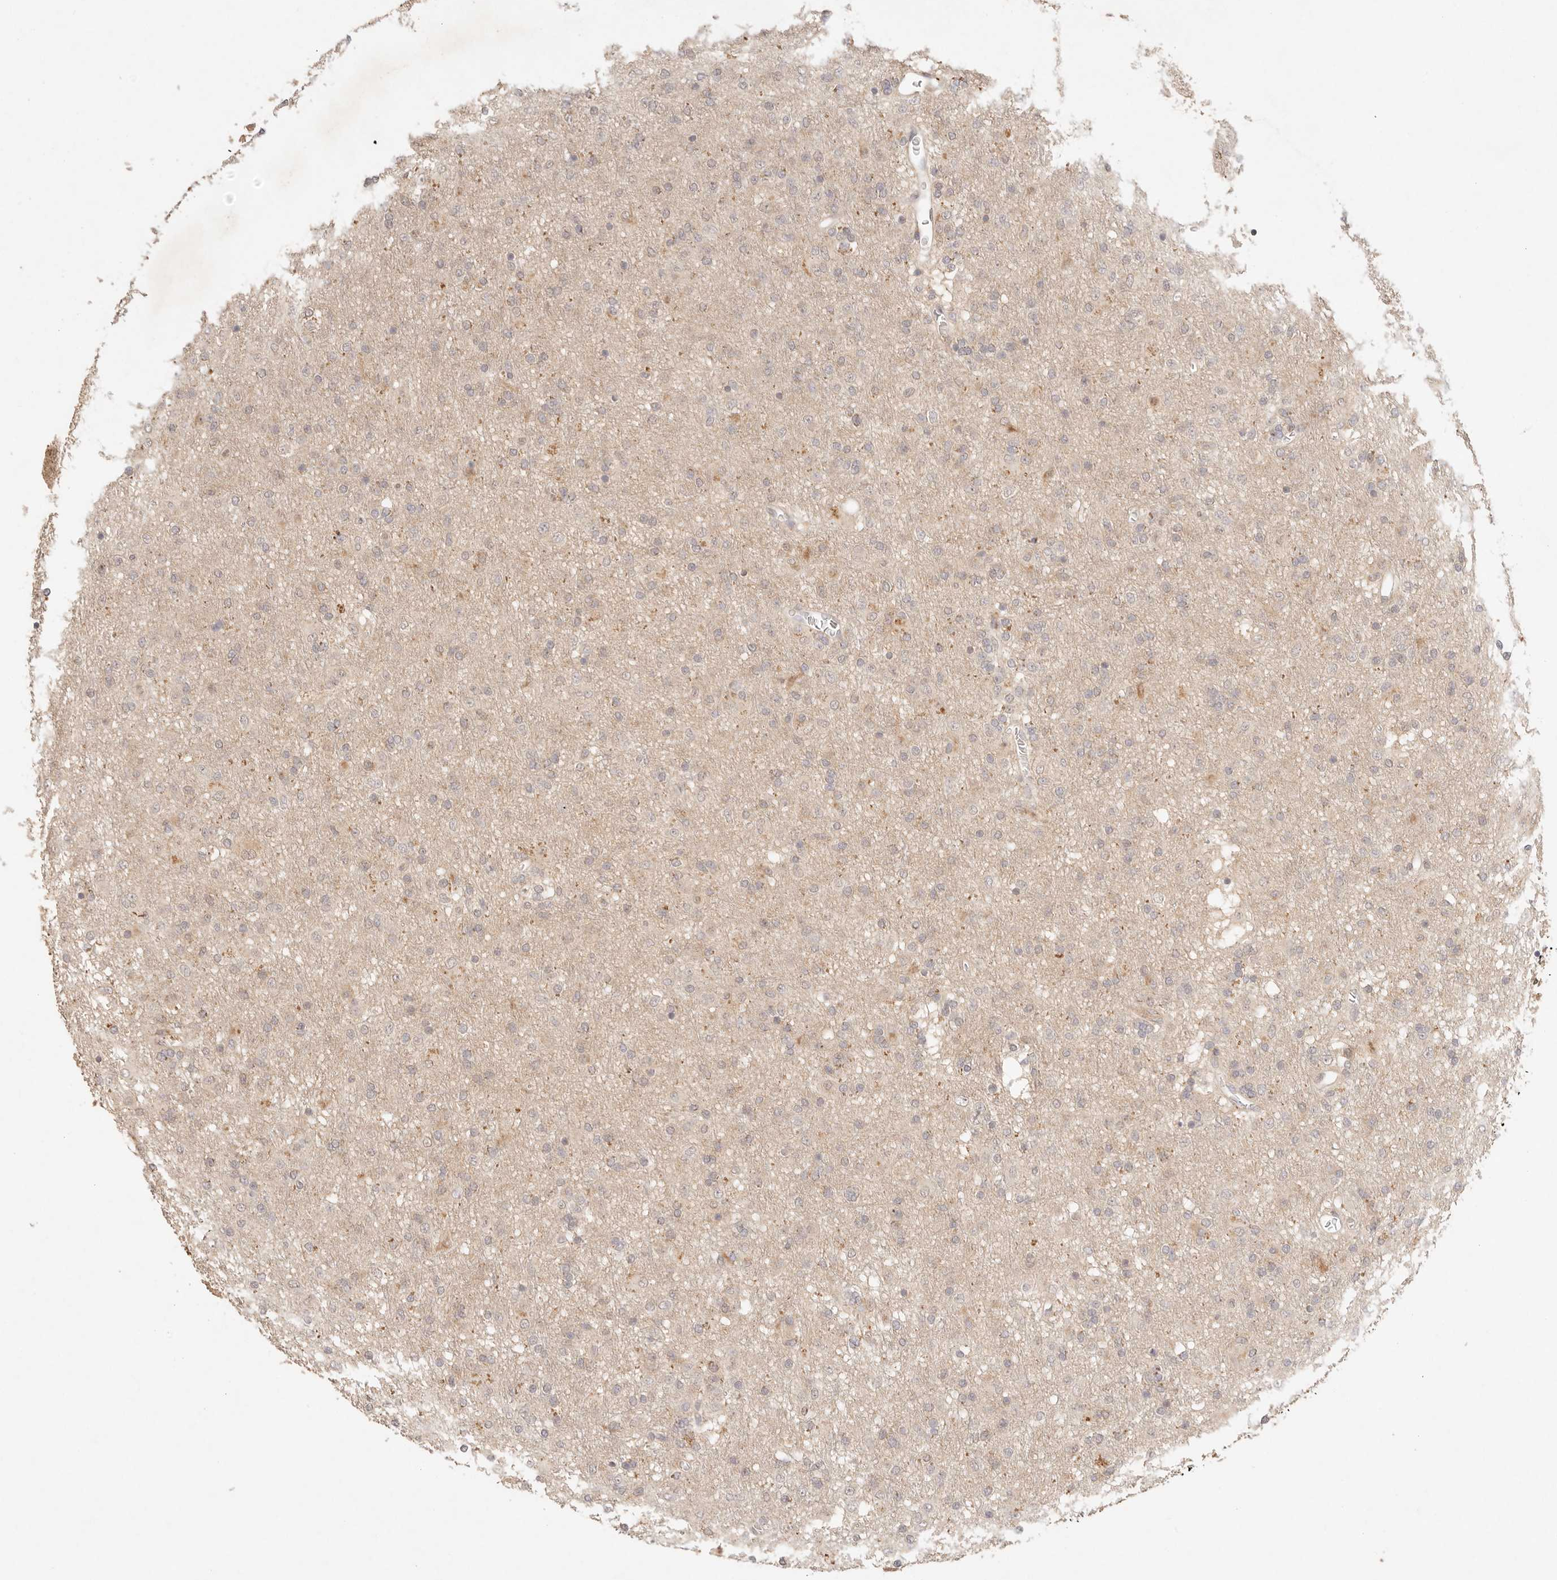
{"staining": {"intensity": "weak", "quantity": ">75%", "location": "cytoplasmic/membranous"}, "tissue": "glioma", "cell_type": "Tumor cells", "image_type": "cancer", "snomed": [{"axis": "morphology", "description": "Glioma, malignant, Low grade"}, {"axis": "topography", "description": "Brain"}], "caption": "Protein staining of glioma tissue shows weak cytoplasmic/membranous expression in about >75% of tumor cells.", "gene": "PHLDA3", "patient": {"sex": "male", "age": 65}}